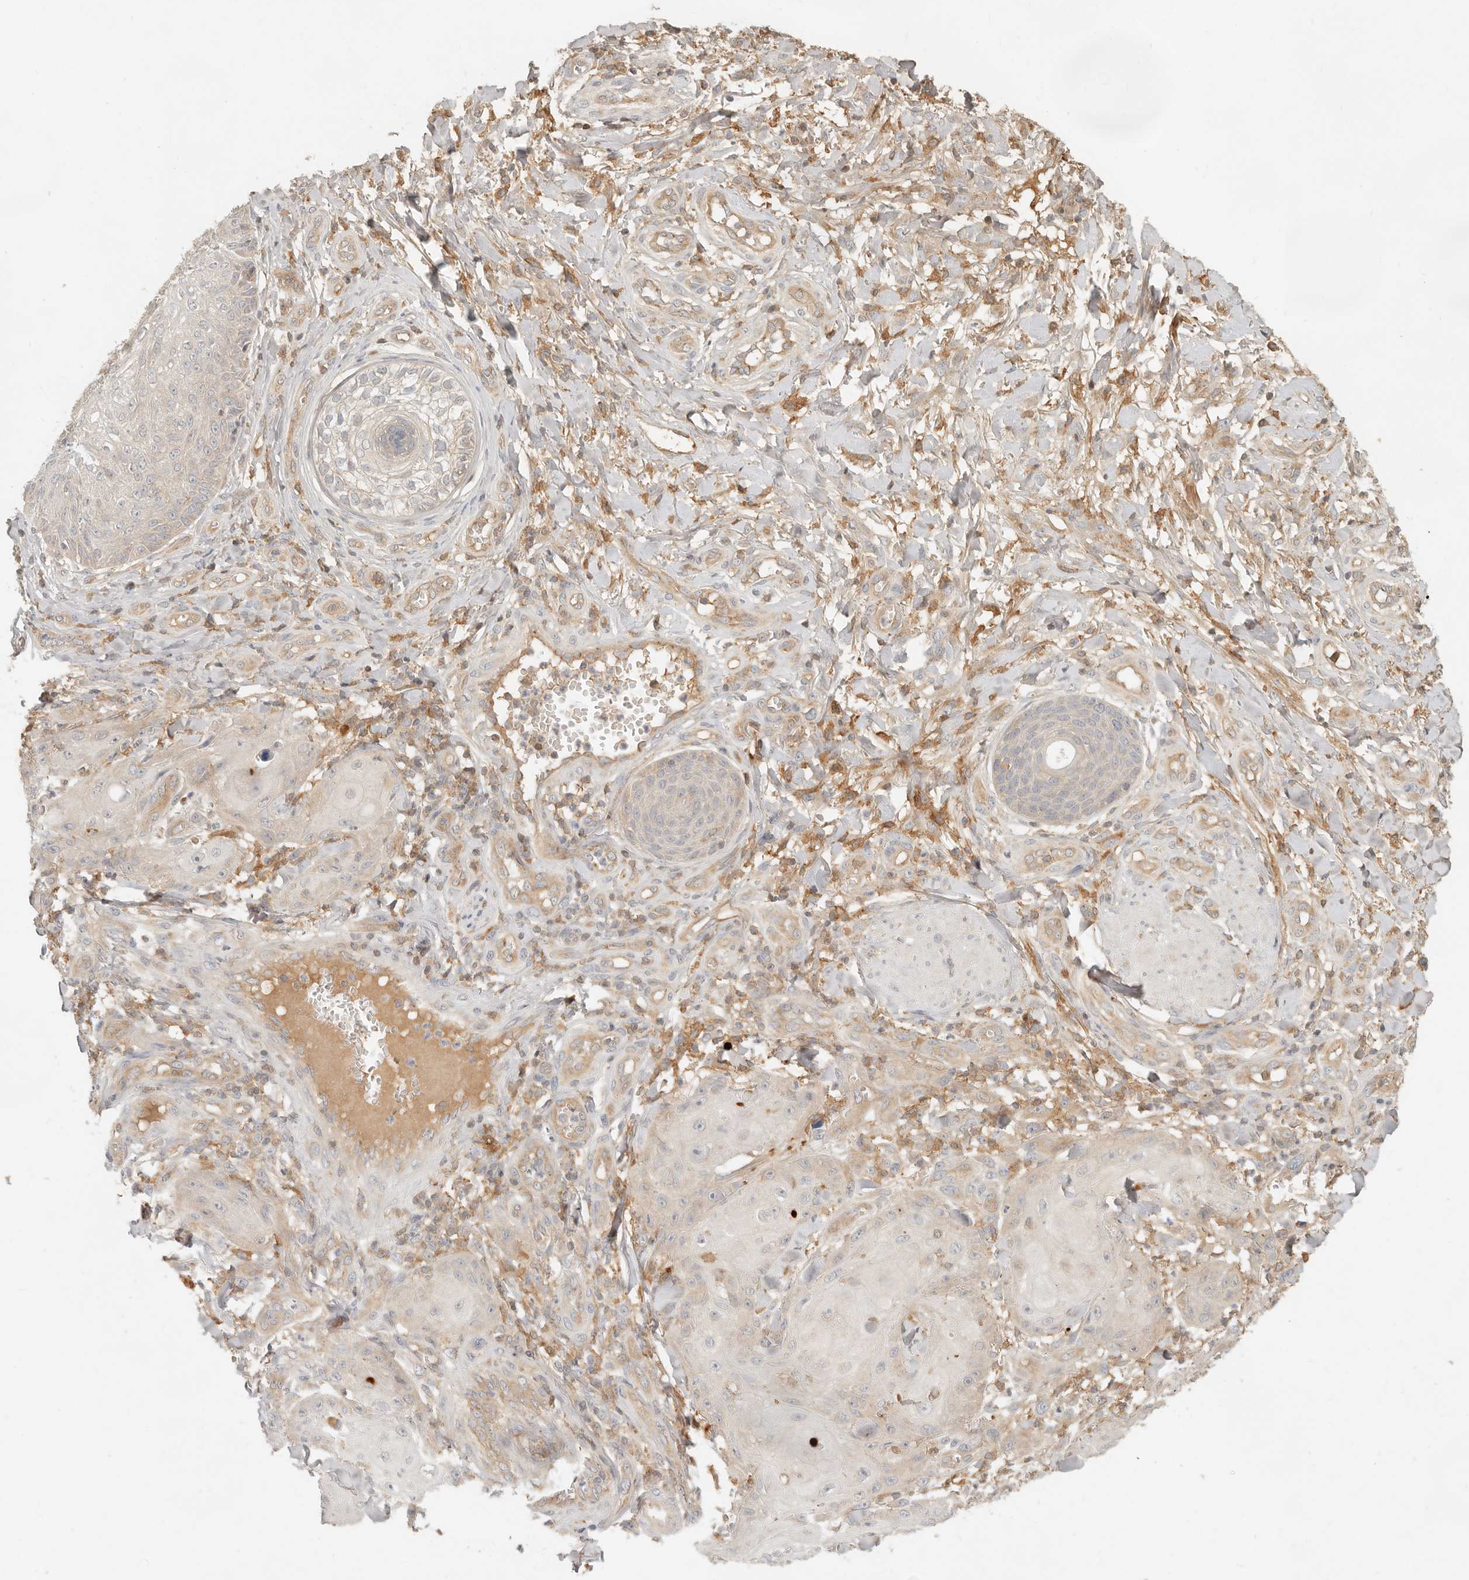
{"staining": {"intensity": "negative", "quantity": "none", "location": "none"}, "tissue": "skin cancer", "cell_type": "Tumor cells", "image_type": "cancer", "snomed": [{"axis": "morphology", "description": "Squamous cell carcinoma, NOS"}, {"axis": "topography", "description": "Skin"}], "caption": "DAB (3,3'-diaminobenzidine) immunohistochemical staining of skin cancer (squamous cell carcinoma) shows no significant staining in tumor cells.", "gene": "NECAP2", "patient": {"sex": "male", "age": 74}}